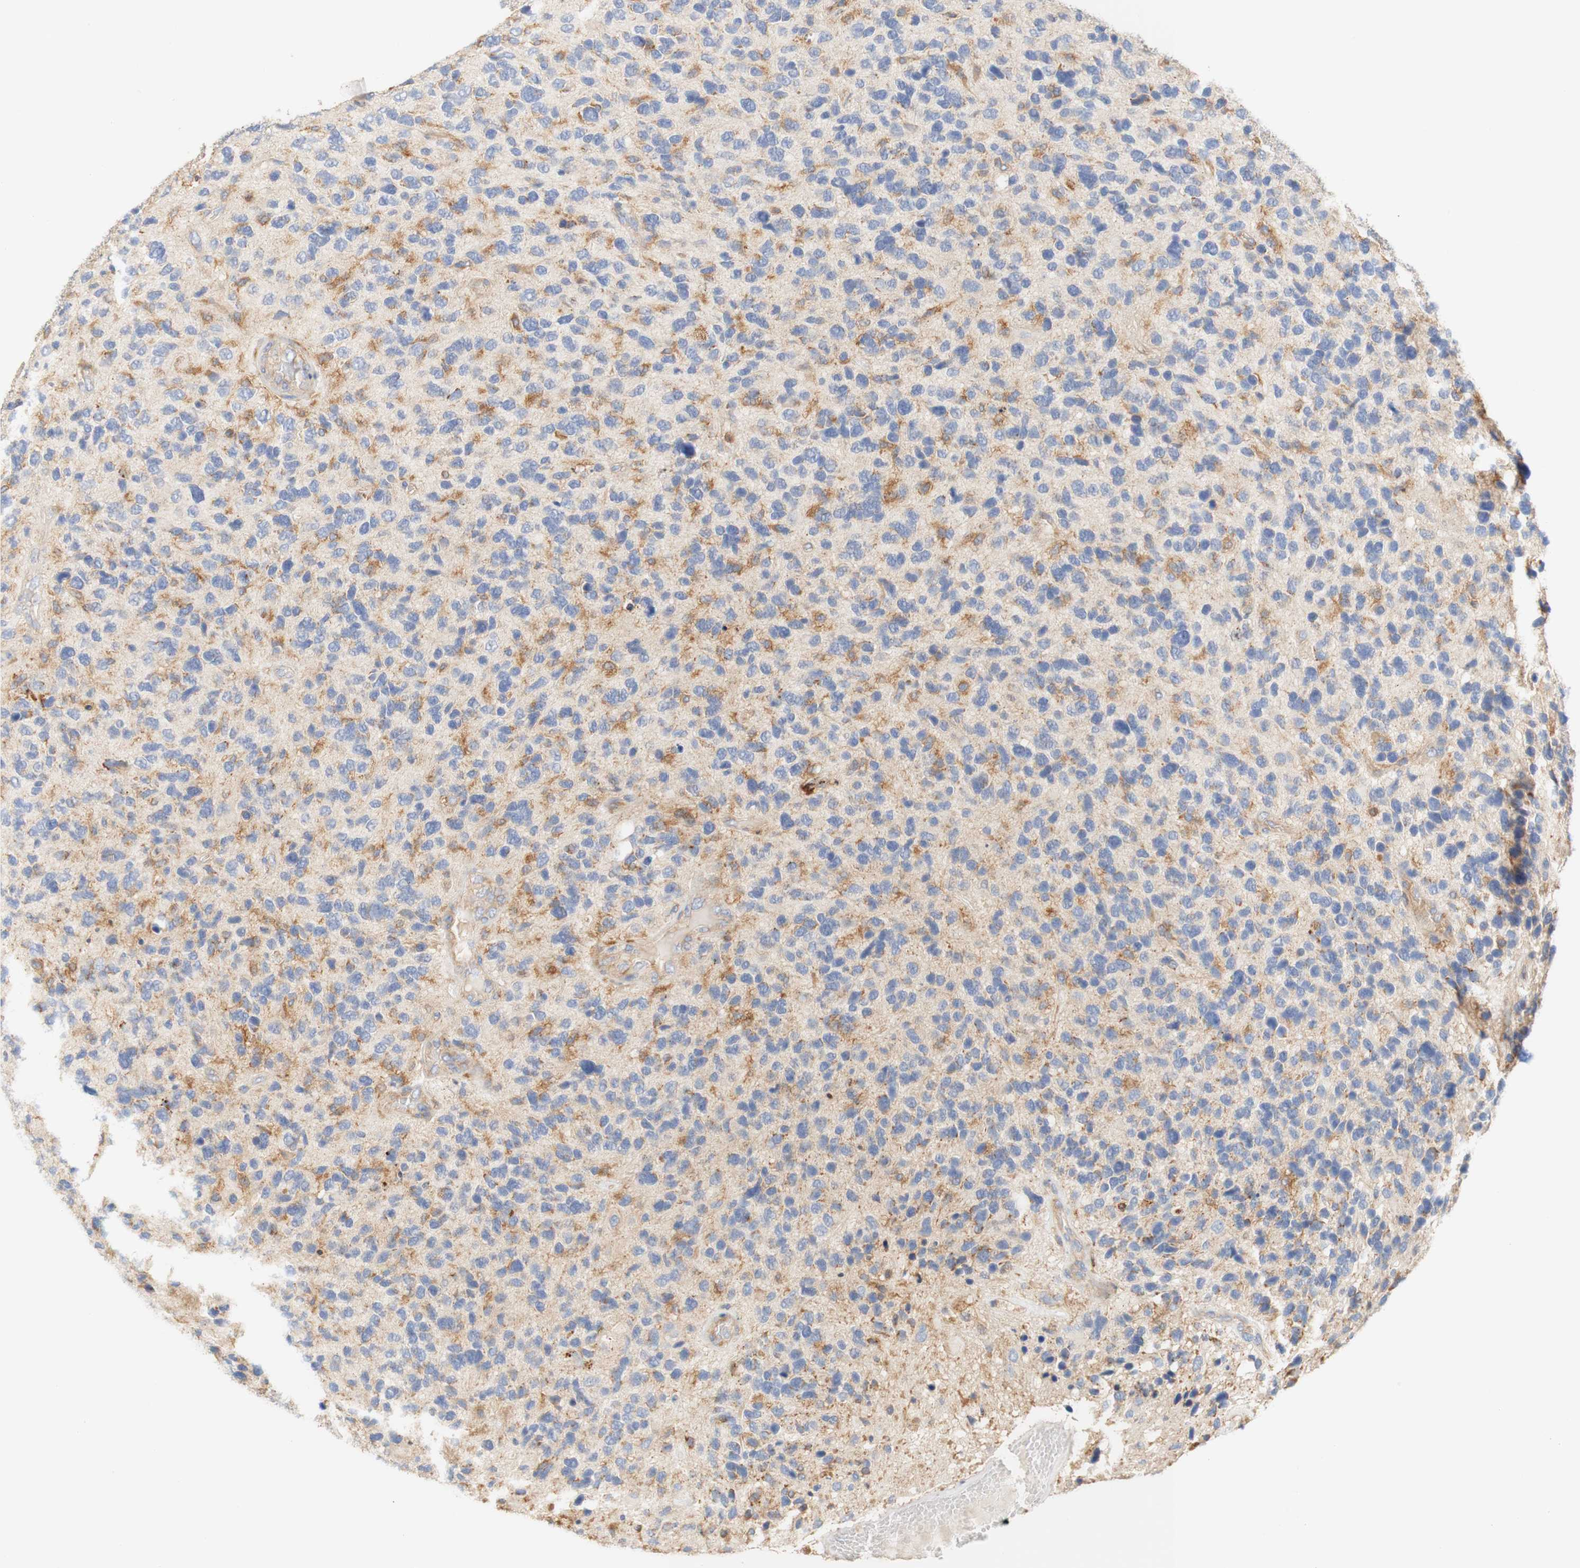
{"staining": {"intensity": "moderate", "quantity": "<25%", "location": "cytoplasmic/membranous"}, "tissue": "glioma", "cell_type": "Tumor cells", "image_type": "cancer", "snomed": [{"axis": "morphology", "description": "Glioma, malignant, High grade"}, {"axis": "topography", "description": "Brain"}], "caption": "About <25% of tumor cells in human high-grade glioma (malignant) show moderate cytoplasmic/membranous protein expression as visualized by brown immunohistochemical staining.", "gene": "PCDH7", "patient": {"sex": "female", "age": 58}}